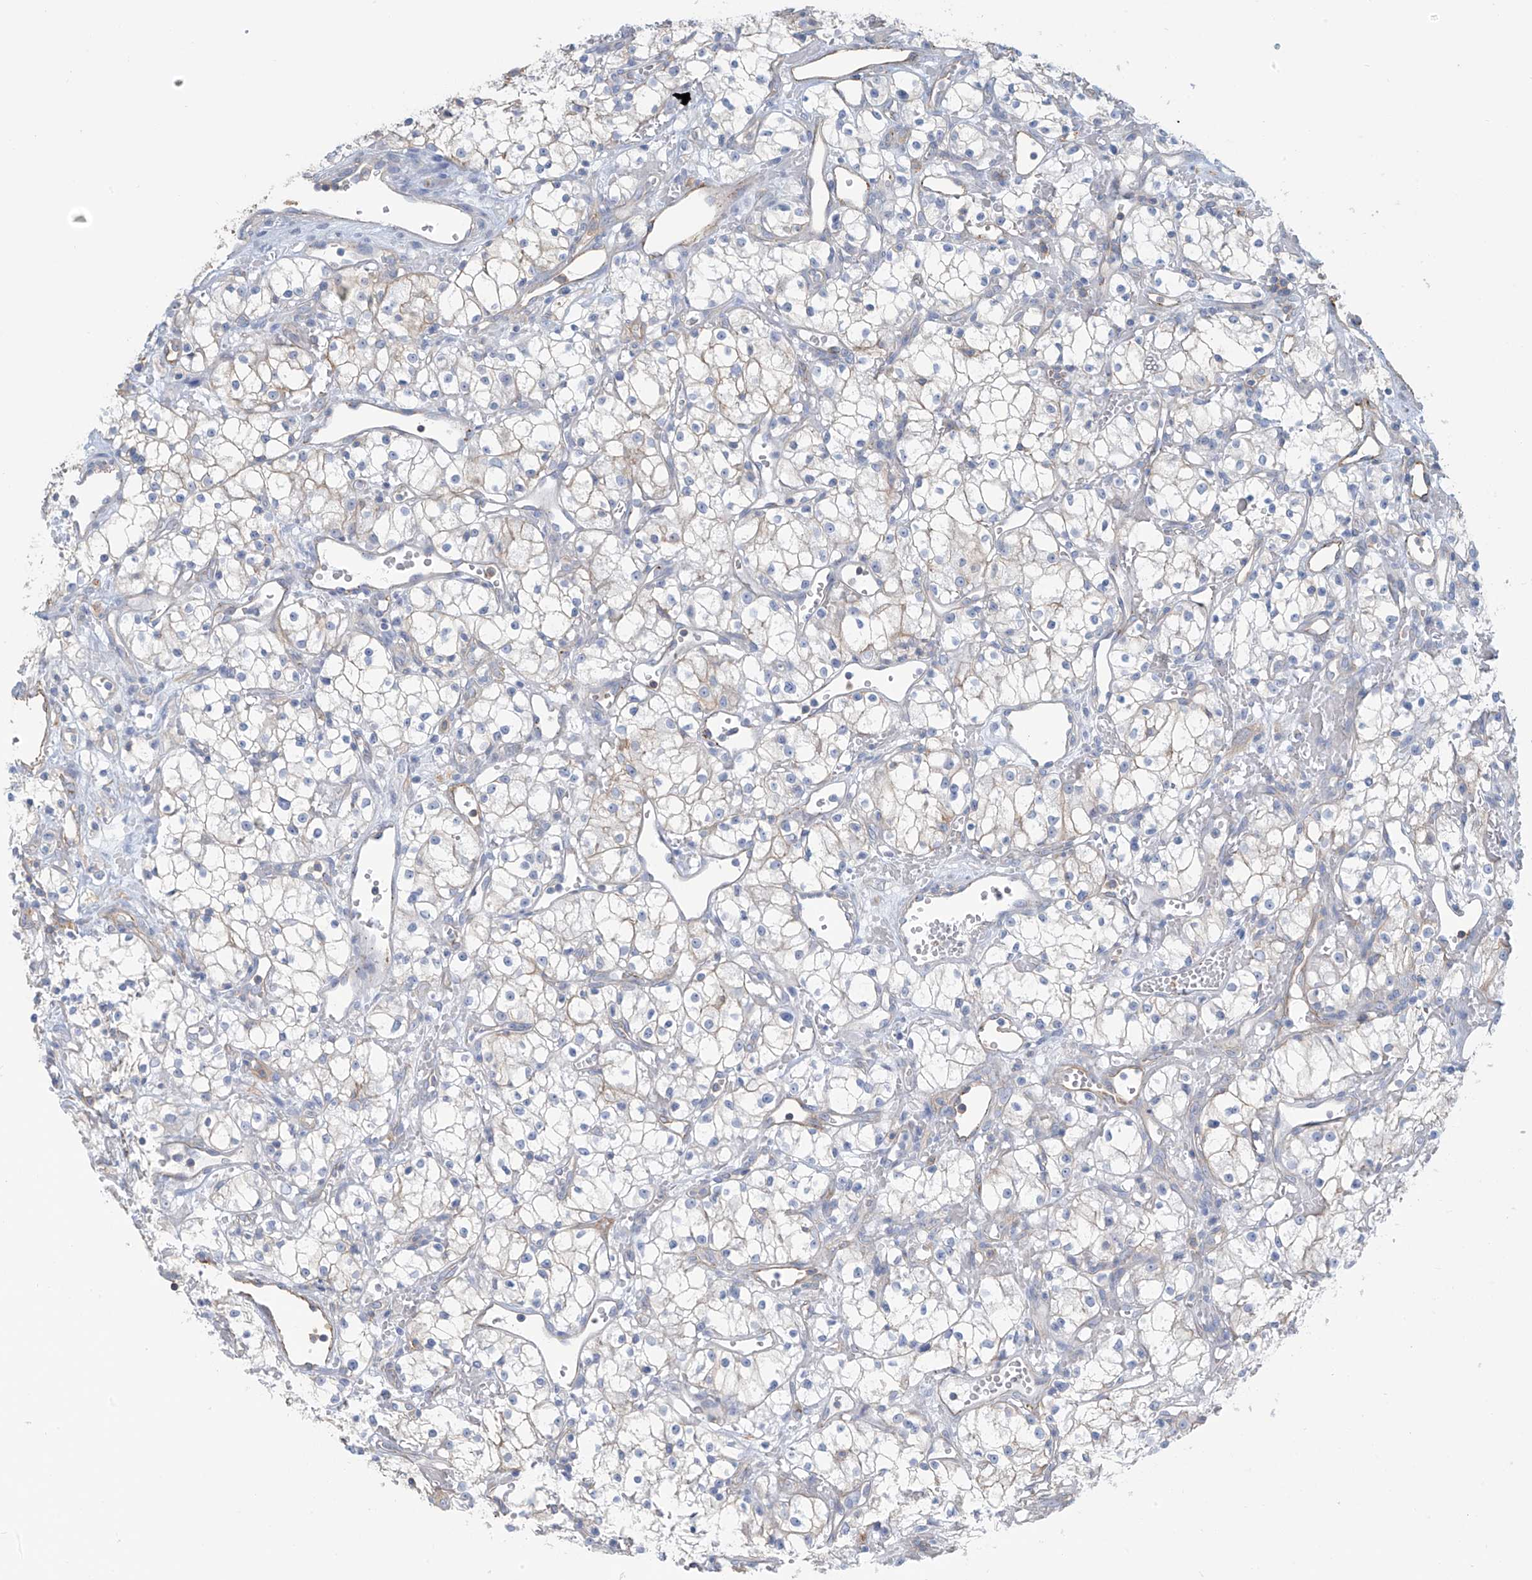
{"staining": {"intensity": "negative", "quantity": "none", "location": "none"}, "tissue": "renal cancer", "cell_type": "Tumor cells", "image_type": "cancer", "snomed": [{"axis": "morphology", "description": "Adenocarcinoma, NOS"}, {"axis": "topography", "description": "Kidney"}], "caption": "Immunohistochemical staining of human renal cancer (adenocarcinoma) demonstrates no significant expression in tumor cells.", "gene": "ZNF846", "patient": {"sex": "male", "age": 59}}